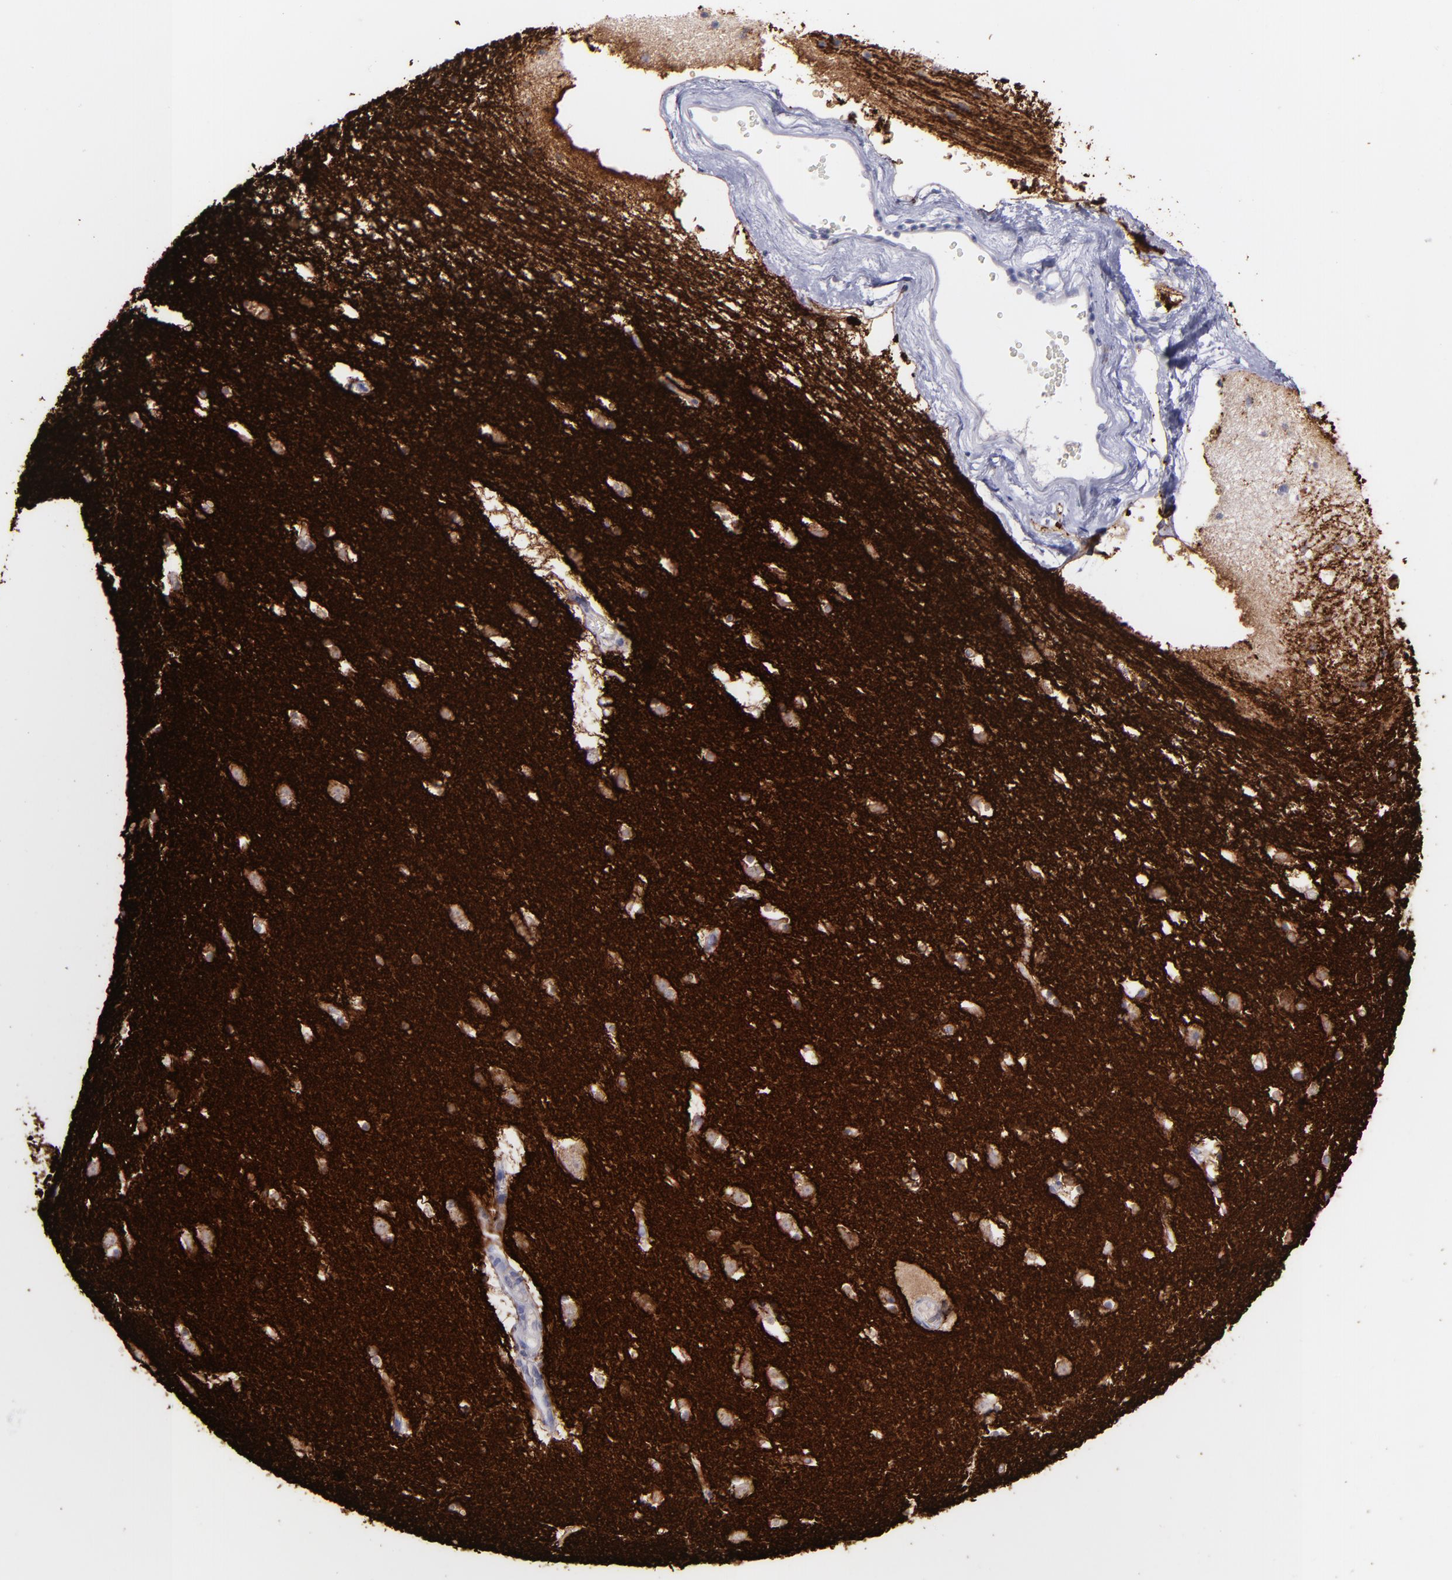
{"staining": {"intensity": "moderate", "quantity": ">75%", "location": "cytoplasmic/membranous"}, "tissue": "caudate", "cell_type": "Glial cells", "image_type": "normal", "snomed": [{"axis": "morphology", "description": "Normal tissue, NOS"}, {"axis": "topography", "description": "Lateral ventricle wall"}], "caption": "Moderate cytoplasmic/membranous positivity is appreciated in approximately >75% of glial cells in normal caudate.", "gene": "SNAP25", "patient": {"sex": "male", "age": 45}}